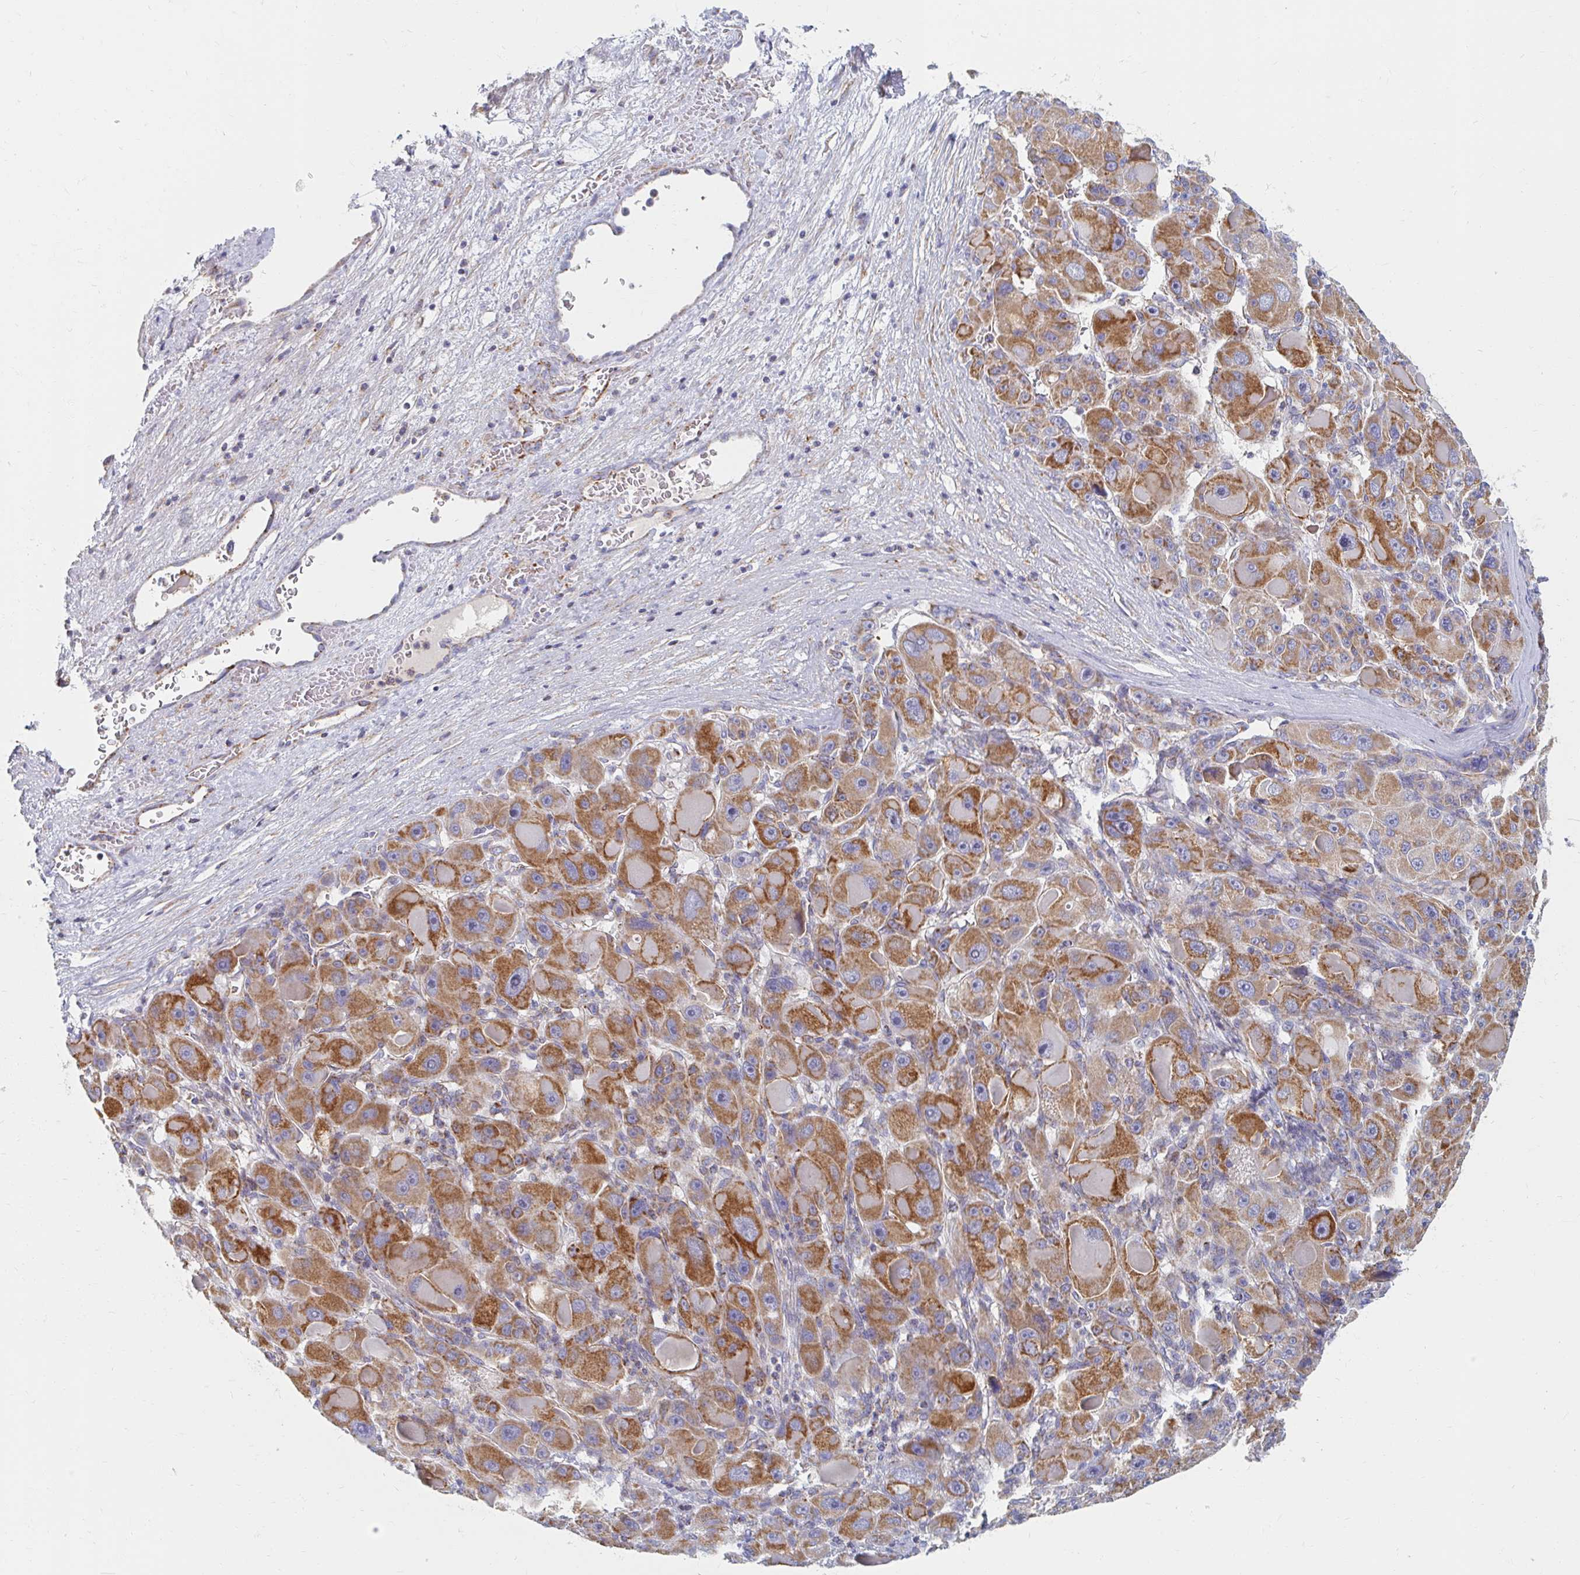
{"staining": {"intensity": "strong", "quantity": "25%-75%", "location": "cytoplasmic/membranous"}, "tissue": "liver cancer", "cell_type": "Tumor cells", "image_type": "cancer", "snomed": [{"axis": "morphology", "description": "Carcinoma, Hepatocellular, NOS"}, {"axis": "topography", "description": "Liver"}], "caption": "There is high levels of strong cytoplasmic/membranous staining in tumor cells of liver cancer, as demonstrated by immunohistochemical staining (brown color).", "gene": "MAVS", "patient": {"sex": "male", "age": 76}}